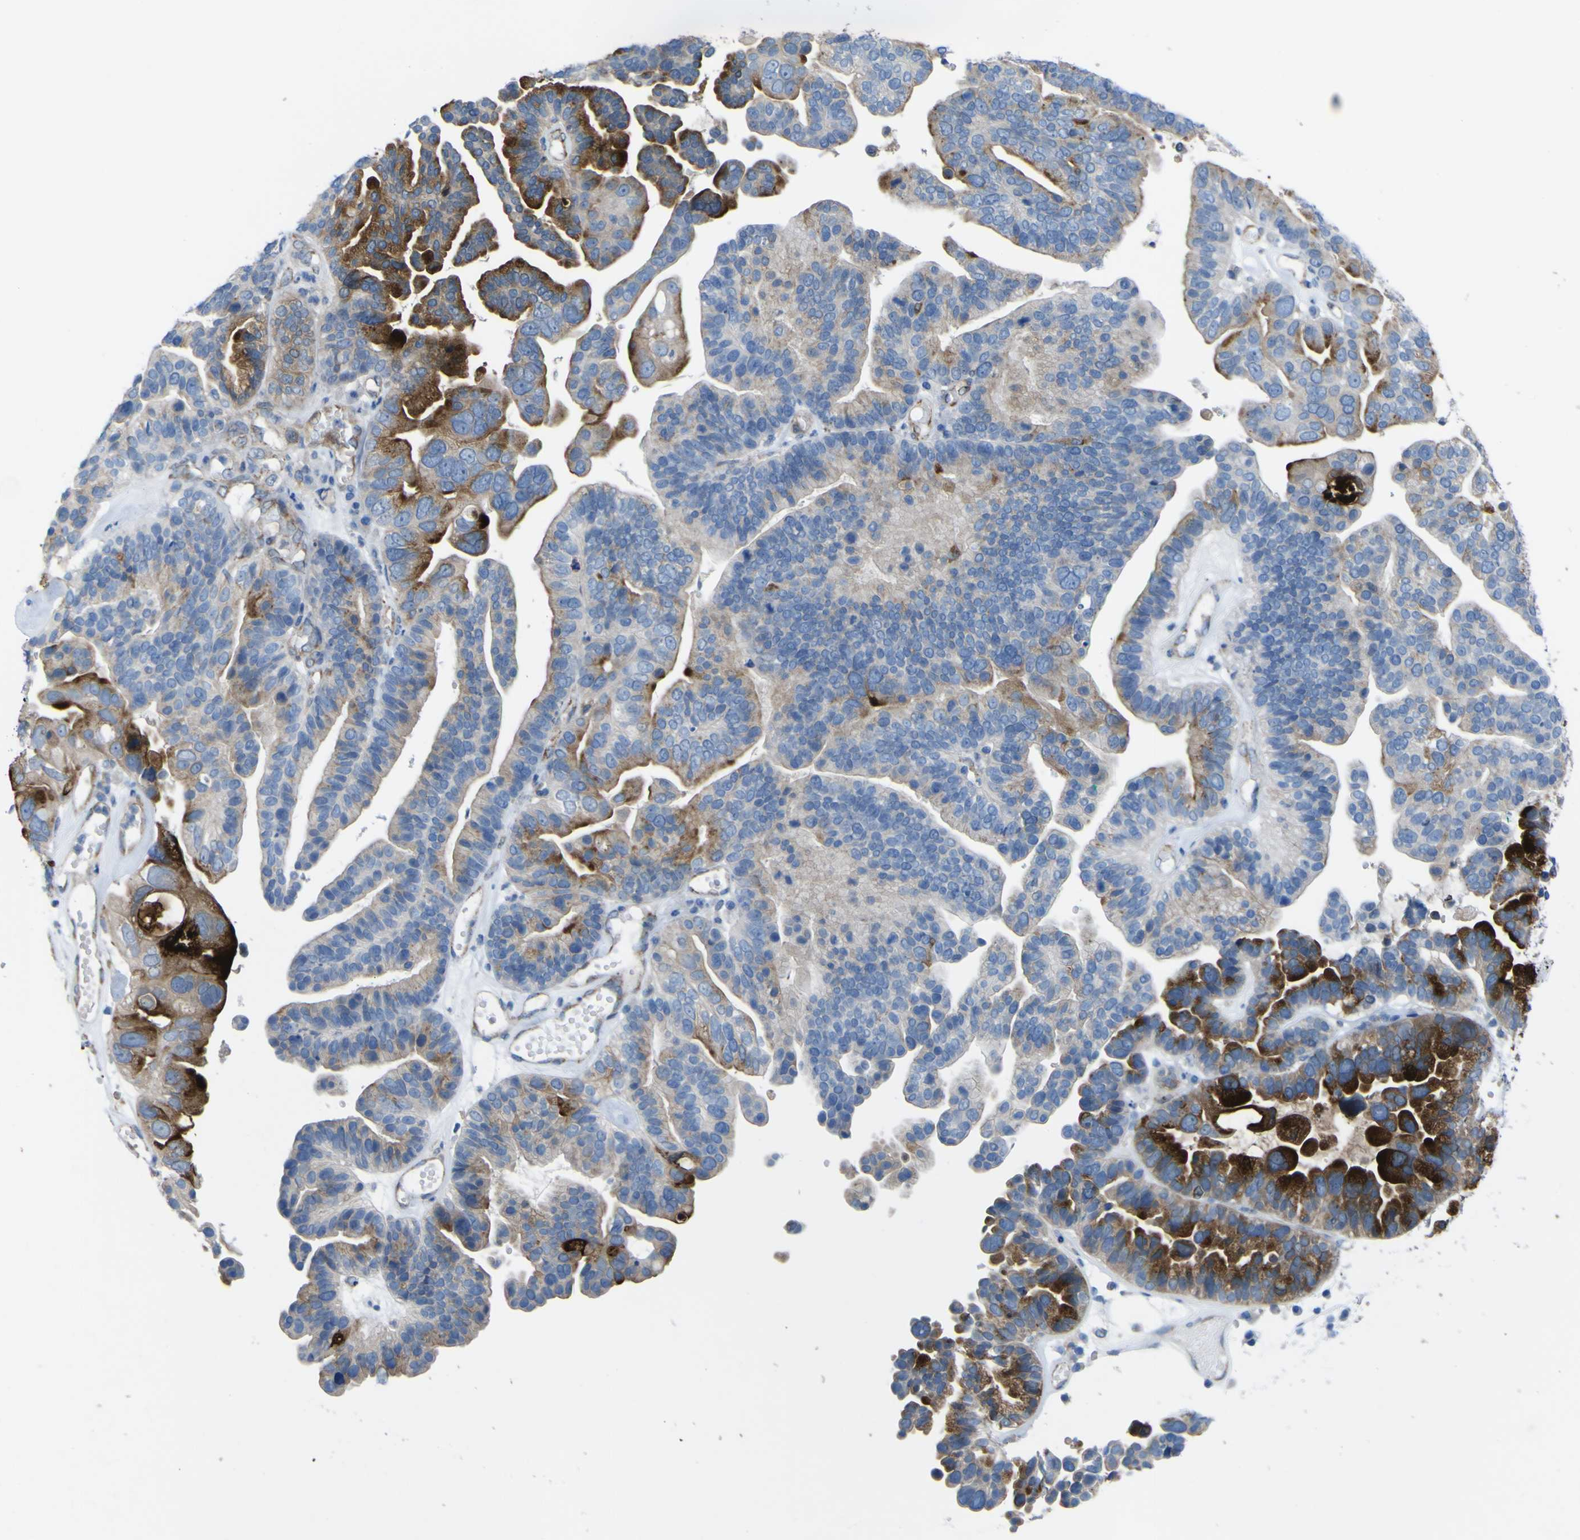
{"staining": {"intensity": "strong", "quantity": "<25%", "location": "cytoplasmic/membranous"}, "tissue": "ovarian cancer", "cell_type": "Tumor cells", "image_type": "cancer", "snomed": [{"axis": "morphology", "description": "Cystadenocarcinoma, serous, NOS"}, {"axis": "topography", "description": "Ovary"}], "caption": "Human ovarian cancer (serous cystadenocarcinoma) stained with a protein marker exhibits strong staining in tumor cells.", "gene": "CST3", "patient": {"sex": "female", "age": 56}}